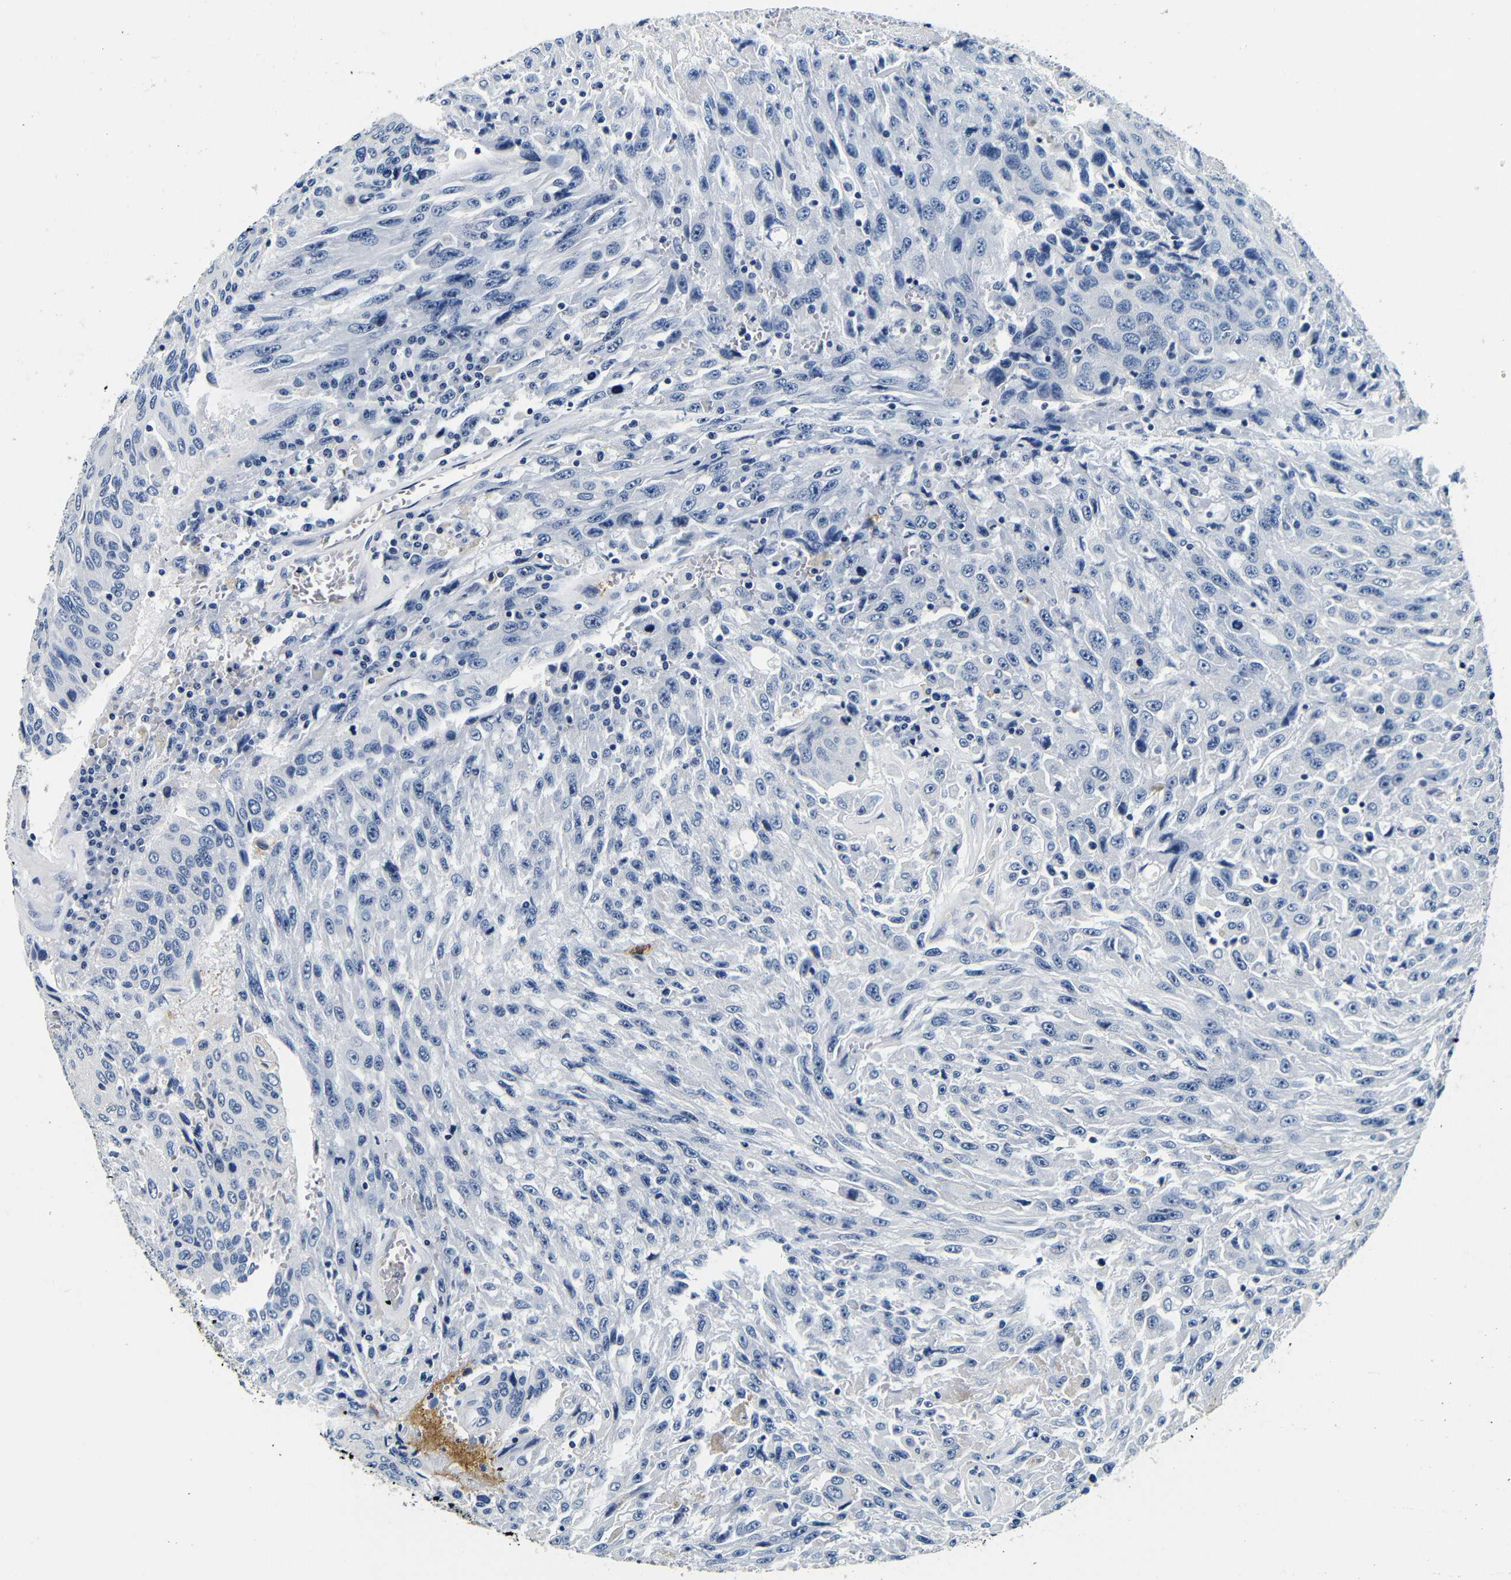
{"staining": {"intensity": "negative", "quantity": "none", "location": "none"}, "tissue": "urothelial cancer", "cell_type": "Tumor cells", "image_type": "cancer", "snomed": [{"axis": "morphology", "description": "Urothelial carcinoma, High grade"}, {"axis": "topography", "description": "Urinary bladder"}], "caption": "High-grade urothelial carcinoma stained for a protein using immunohistochemistry shows no expression tumor cells.", "gene": "GP1BA", "patient": {"sex": "male", "age": 66}}